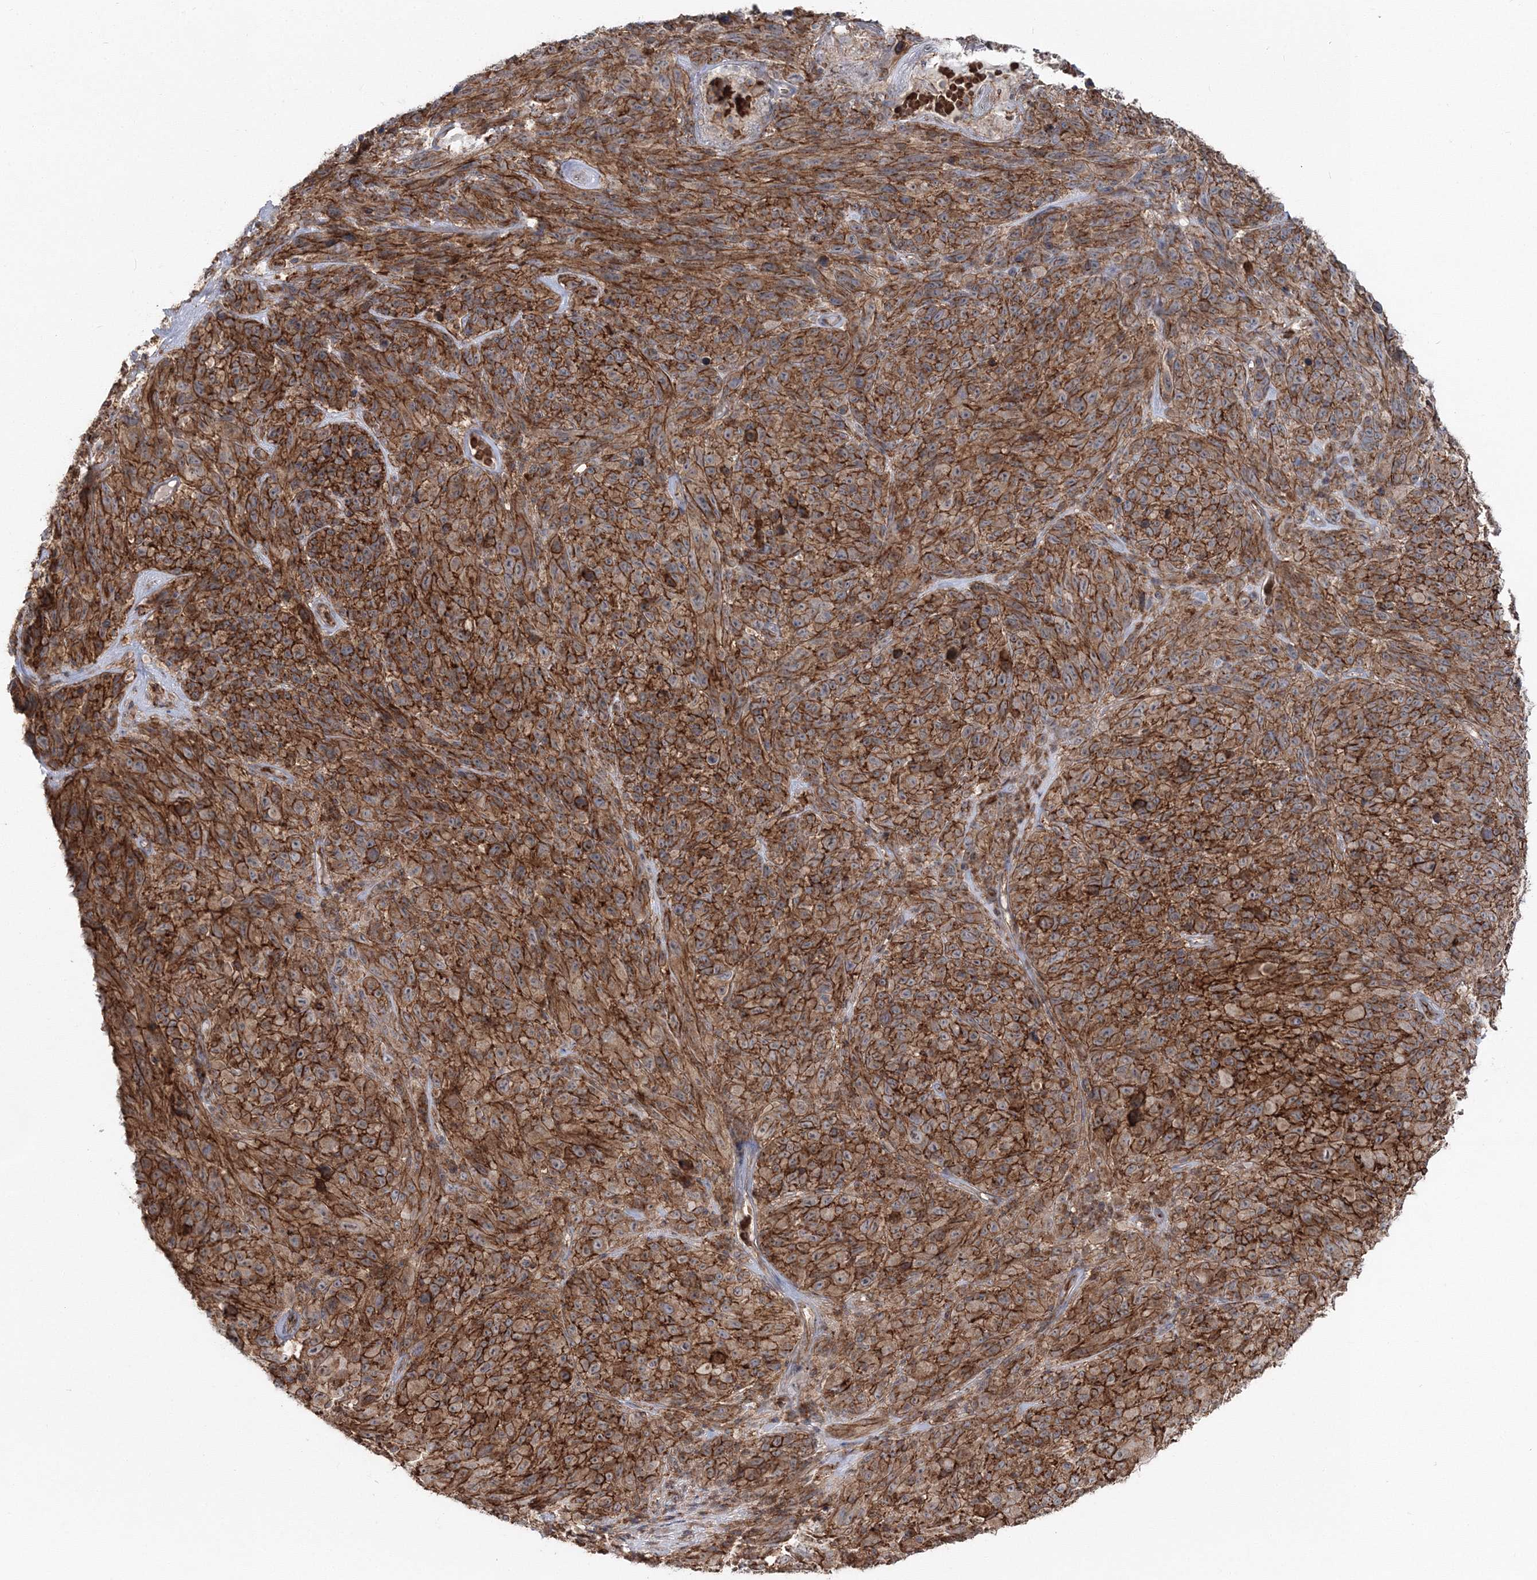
{"staining": {"intensity": "strong", "quantity": ">75%", "location": "cytoplasmic/membranous"}, "tissue": "melanoma", "cell_type": "Tumor cells", "image_type": "cancer", "snomed": [{"axis": "morphology", "description": "Malignant melanoma, NOS"}, {"axis": "topography", "description": "Skin of head"}], "caption": "High-magnification brightfield microscopy of malignant melanoma stained with DAB (3,3'-diaminobenzidine) (brown) and counterstained with hematoxylin (blue). tumor cells exhibit strong cytoplasmic/membranous positivity is appreciated in approximately>75% of cells. The staining was performed using DAB, with brown indicating positive protein expression. Nuclei are stained blue with hematoxylin.", "gene": "PCBD2", "patient": {"sex": "male", "age": 96}}